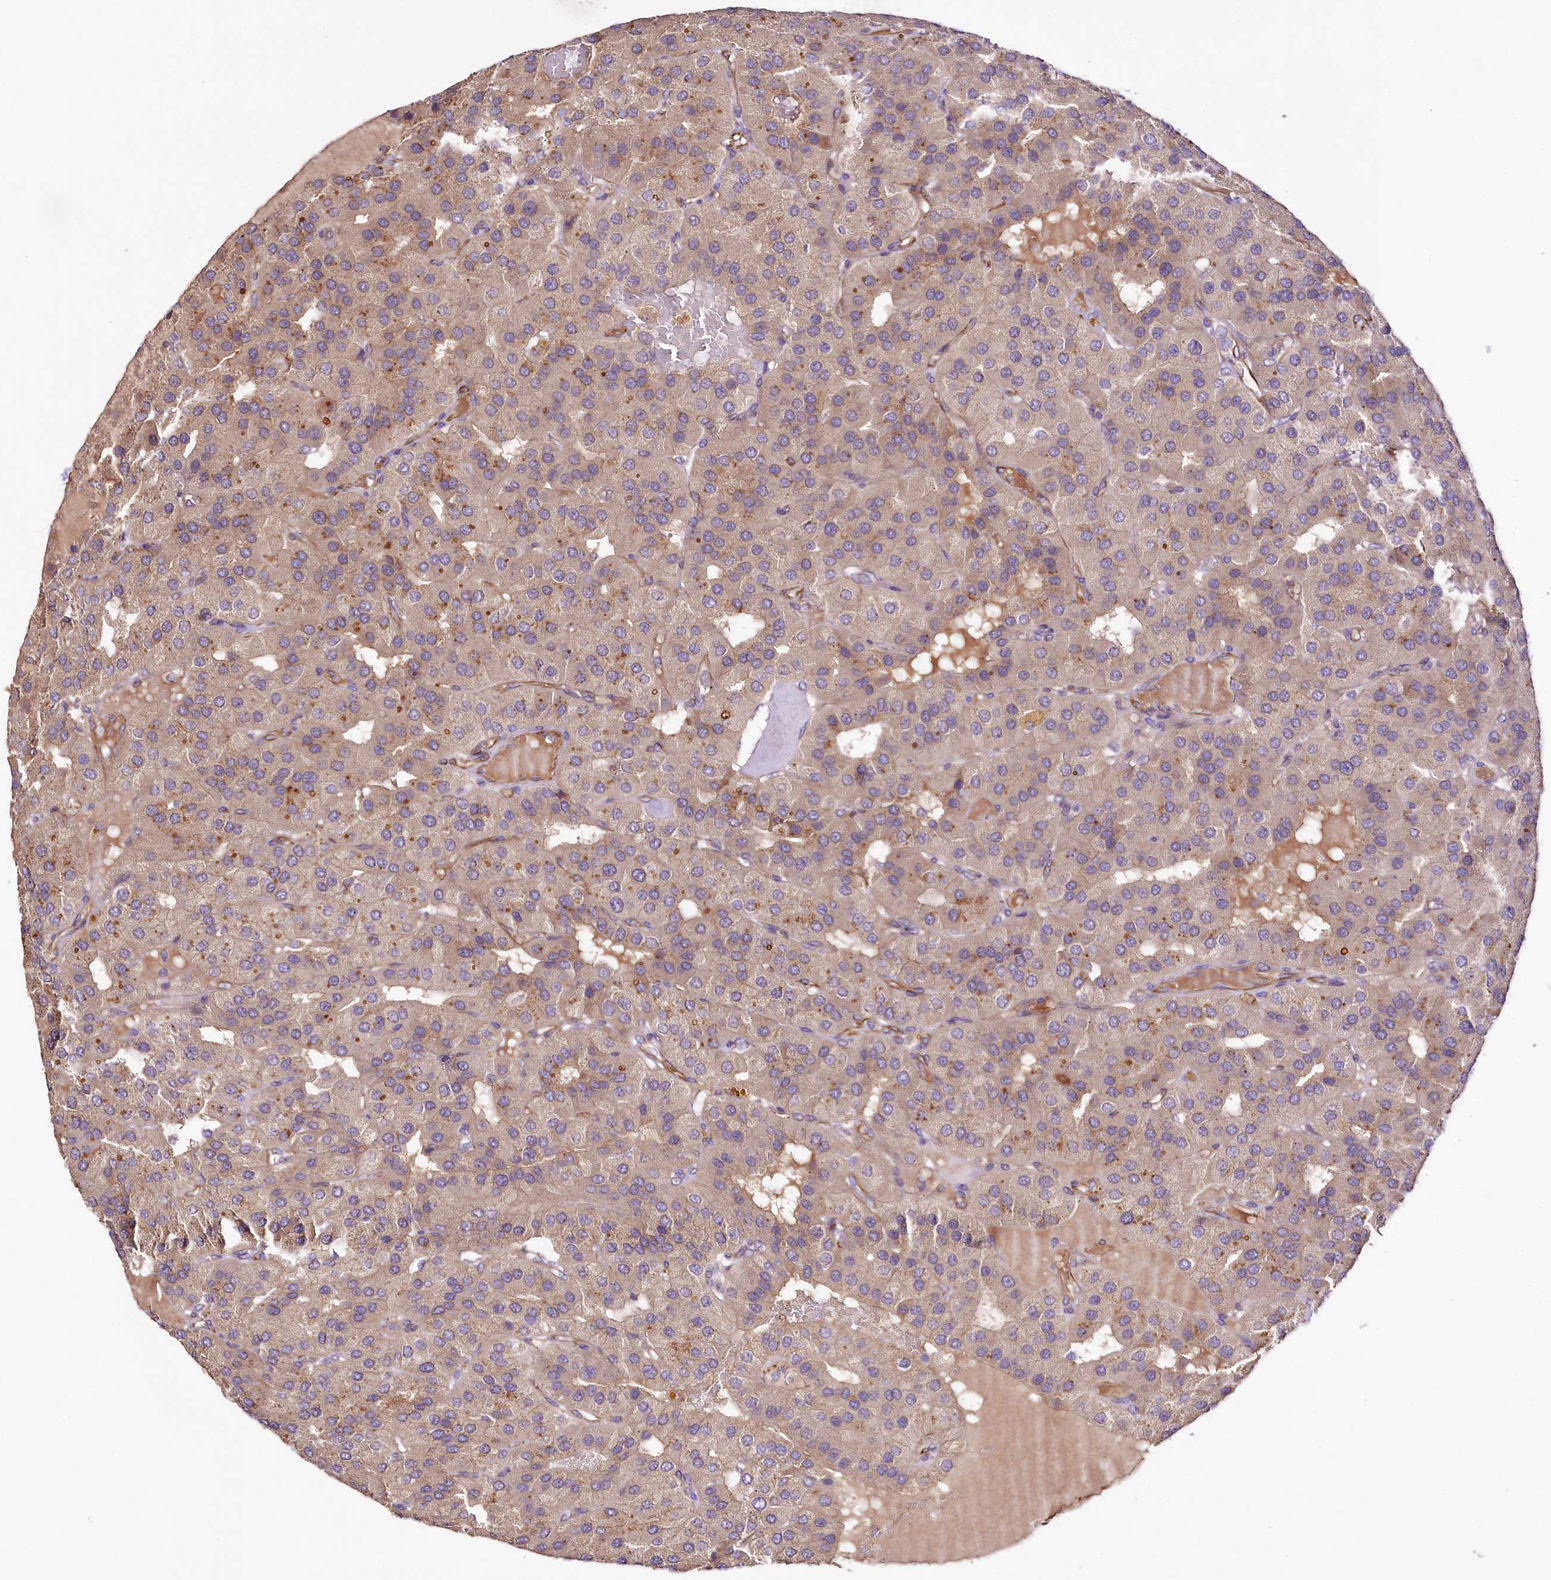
{"staining": {"intensity": "weak", "quantity": ">75%", "location": "cytoplasmic/membranous"}, "tissue": "parathyroid gland", "cell_type": "Glandular cells", "image_type": "normal", "snomed": [{"axis": "morphology", "description": "Normal tissue, NOS"}, {"axis": "morphology", "description": "Adenoma, NOS"}, {"axis": "topography", "description": "Parathyroid gland"}], "caption": "Parathyroid gland stained with immunohistochemistry demonstrates weak cytoplasmic/membranous positivity in approximately >75% of glandular cells. The staining was performed using DAB (3,3'-diaminobenzidine), with brown indicating positive protein expression. Nuclei are stained blue with hematoxylin.", "gene": "TTC12", "patient": {"sex": "female", "age": 86}}